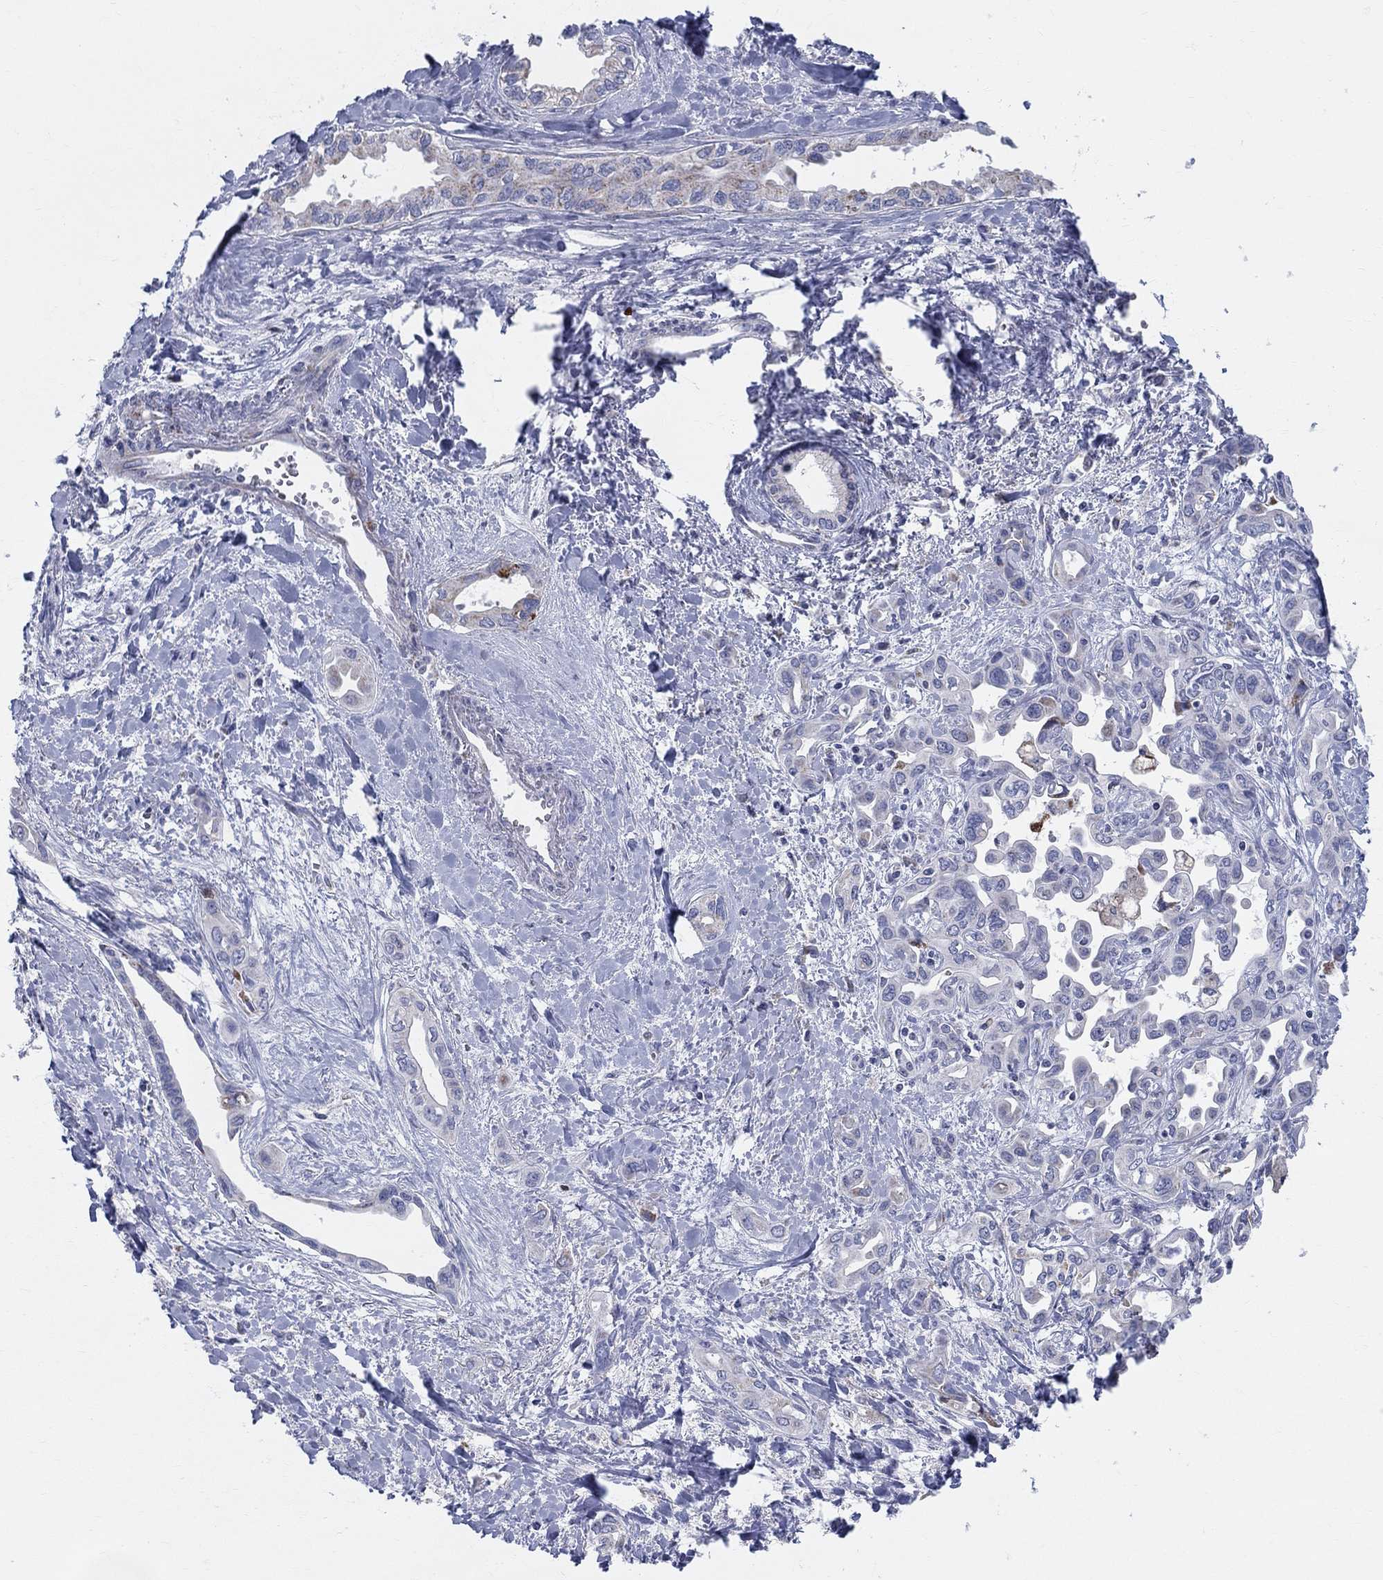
{"staining": {"intensity": "negative", "quantity": "none", "location": "none"}, "tissue": "liver cancer", "cell_type": "Tumor cells", "image_type": "cancer", "snomed": [{"axis": "morphology", "description": "Cholangiocarcinoma"}, {"axis": "topography", "description": "Liver"}], "caption": "This is an IHC image of human liver cholangiocarcinoma. There is no expression in tumor cells.", "gene": "KISS1R", "patient": {"sex": "female", "age": 64}}